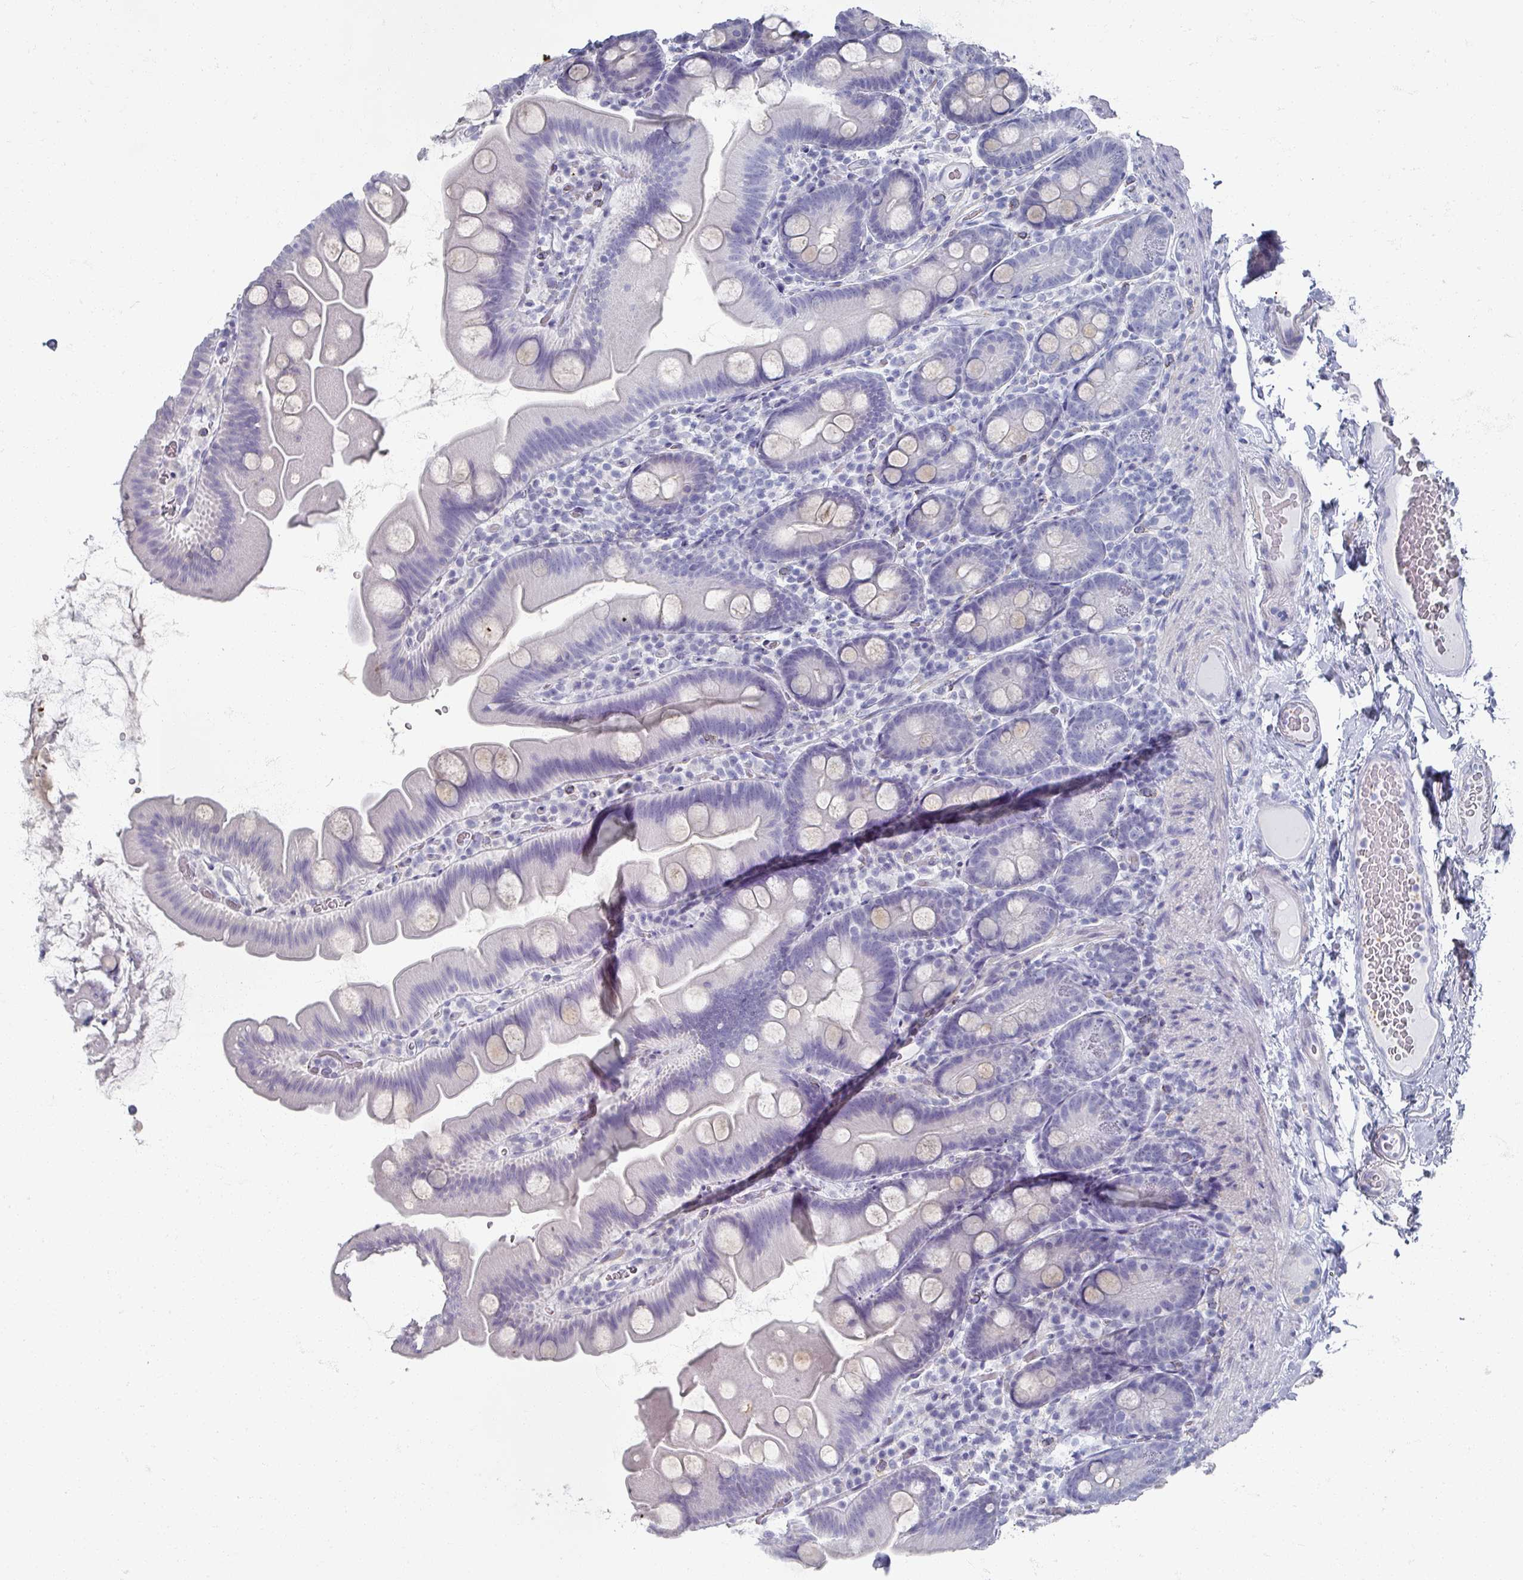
{"staining": {"intensity": "negative", "quantity": "none", "location": "none"}, "tissue": "small intestine", "cell_type": "Glandular cells", "image_type": "normal", "snomed": [{"axis": "morphology", "description": "Normal tissue, NOS"}, {"axis": "topography", "description": "Small intestine"}], "caption": "Benign small intestine was stained to show a protein in brown. There is no significant positivity in glandular cells. (DAB (3,3'-diaminobenzidine) immunohistochemistry with hematoxylin counter stain).", "gene": "OMG", "patient": {"sex": "female", "age": 68}}